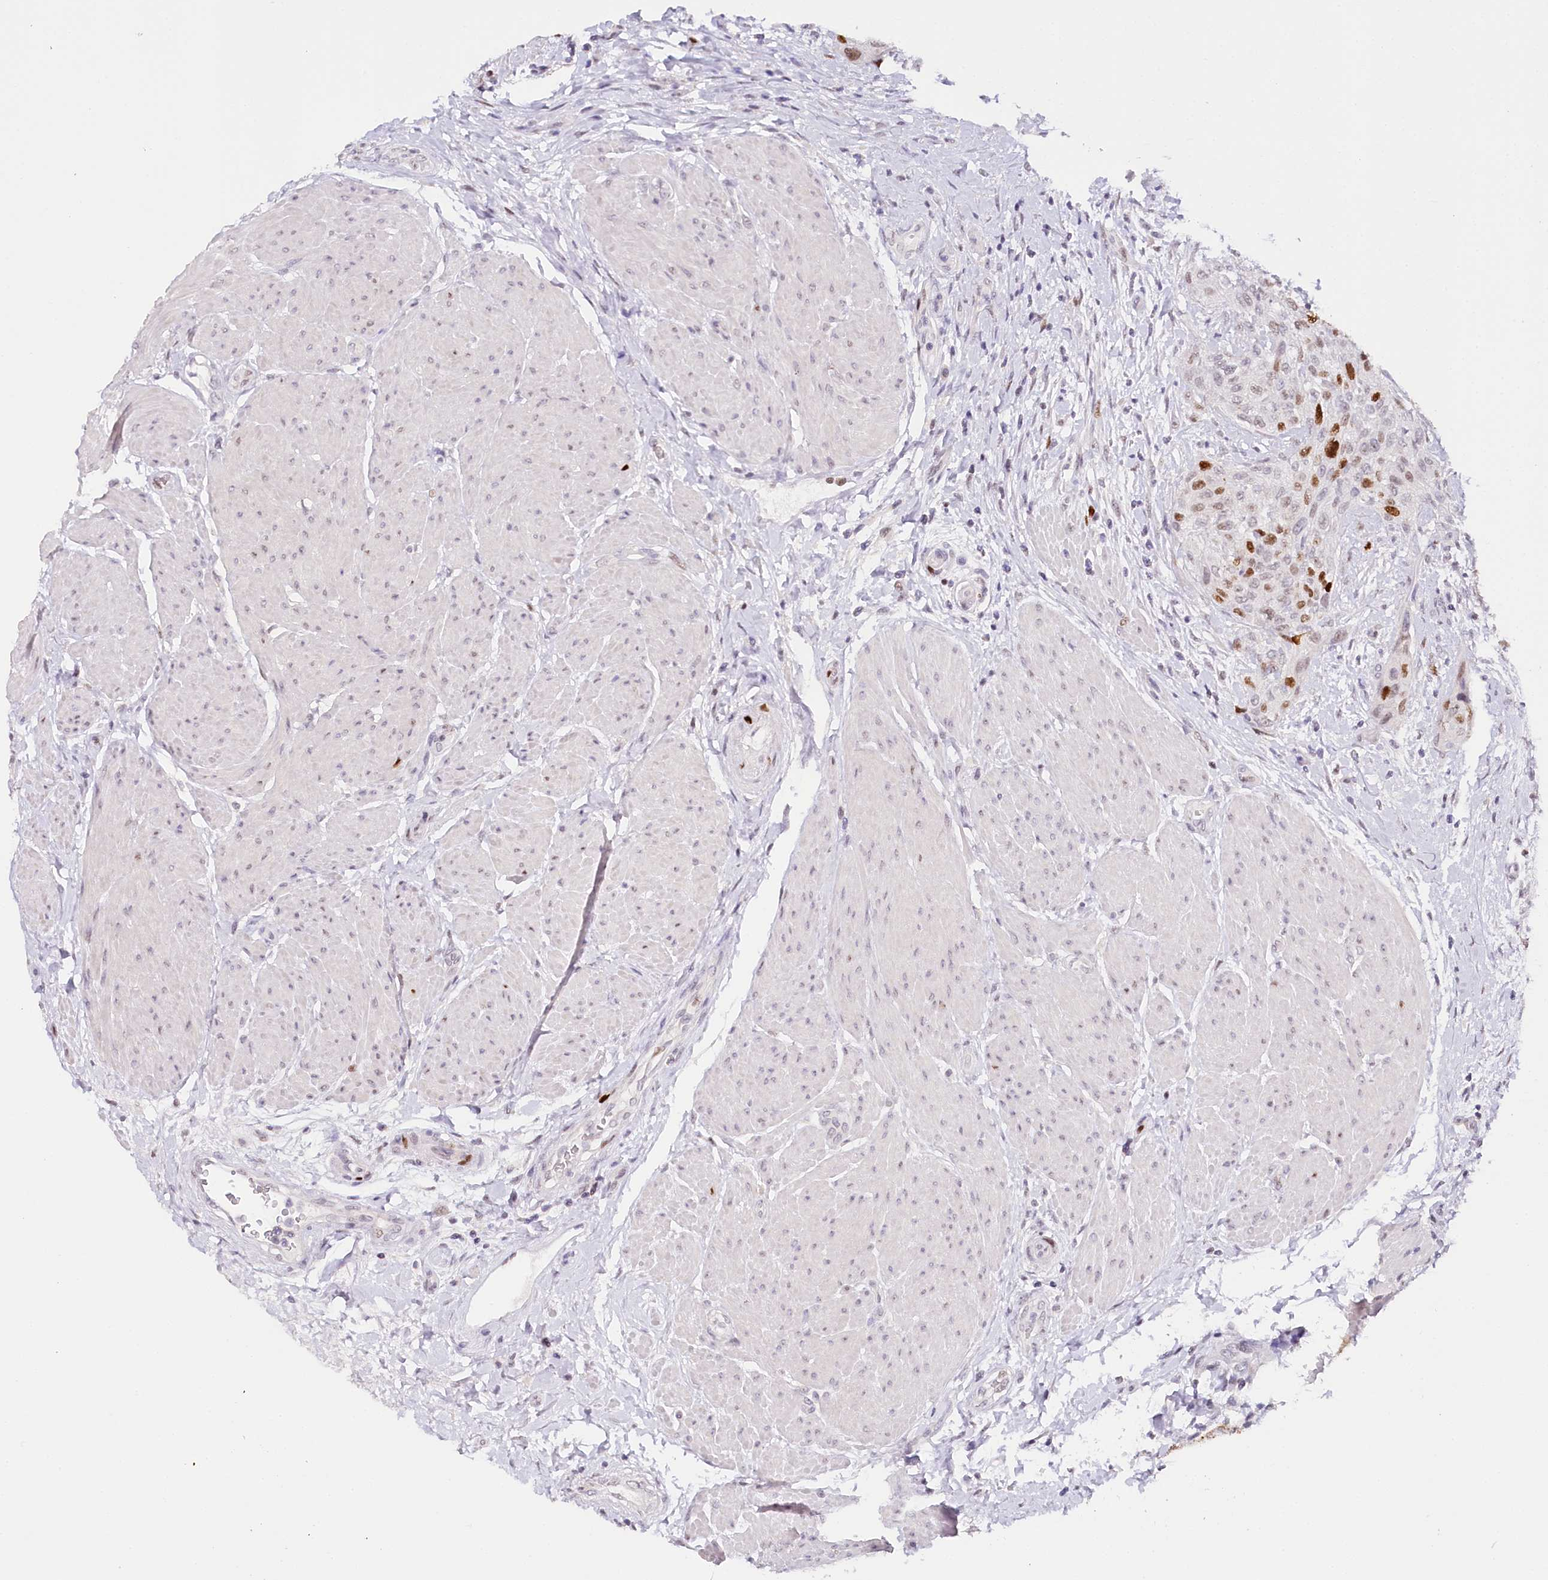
{"staining": {"intensity": "strong", "quantity": "25%-75%", "location": "nuclear"}, "tissue": "urothelial cancer", "cell_type": "Tumor cells", "image_type": "cancer", "snomed": [{"axis": "morphology", "description": "Normal tissue, NOS"}, {"axis": "morphology", "description": "Urothelial carcinoma, NOS"}, {"axis": "topography", "description": "Urinary bladder"}, {"axis": "topography", "description": "Peripheral nerve tissue"}], "caption": "DAB immunohistochemical staining of transitional cell carcinoma reveals strong nuclear protein staining in approximately 25%-75% of tumor cells. (Stains: DAB in brown, nuclei in blue, Microscopy: brightfield microscopy at high magnification).", "gene": "TP53", "patient": {"sex": "male", "age": 35}}